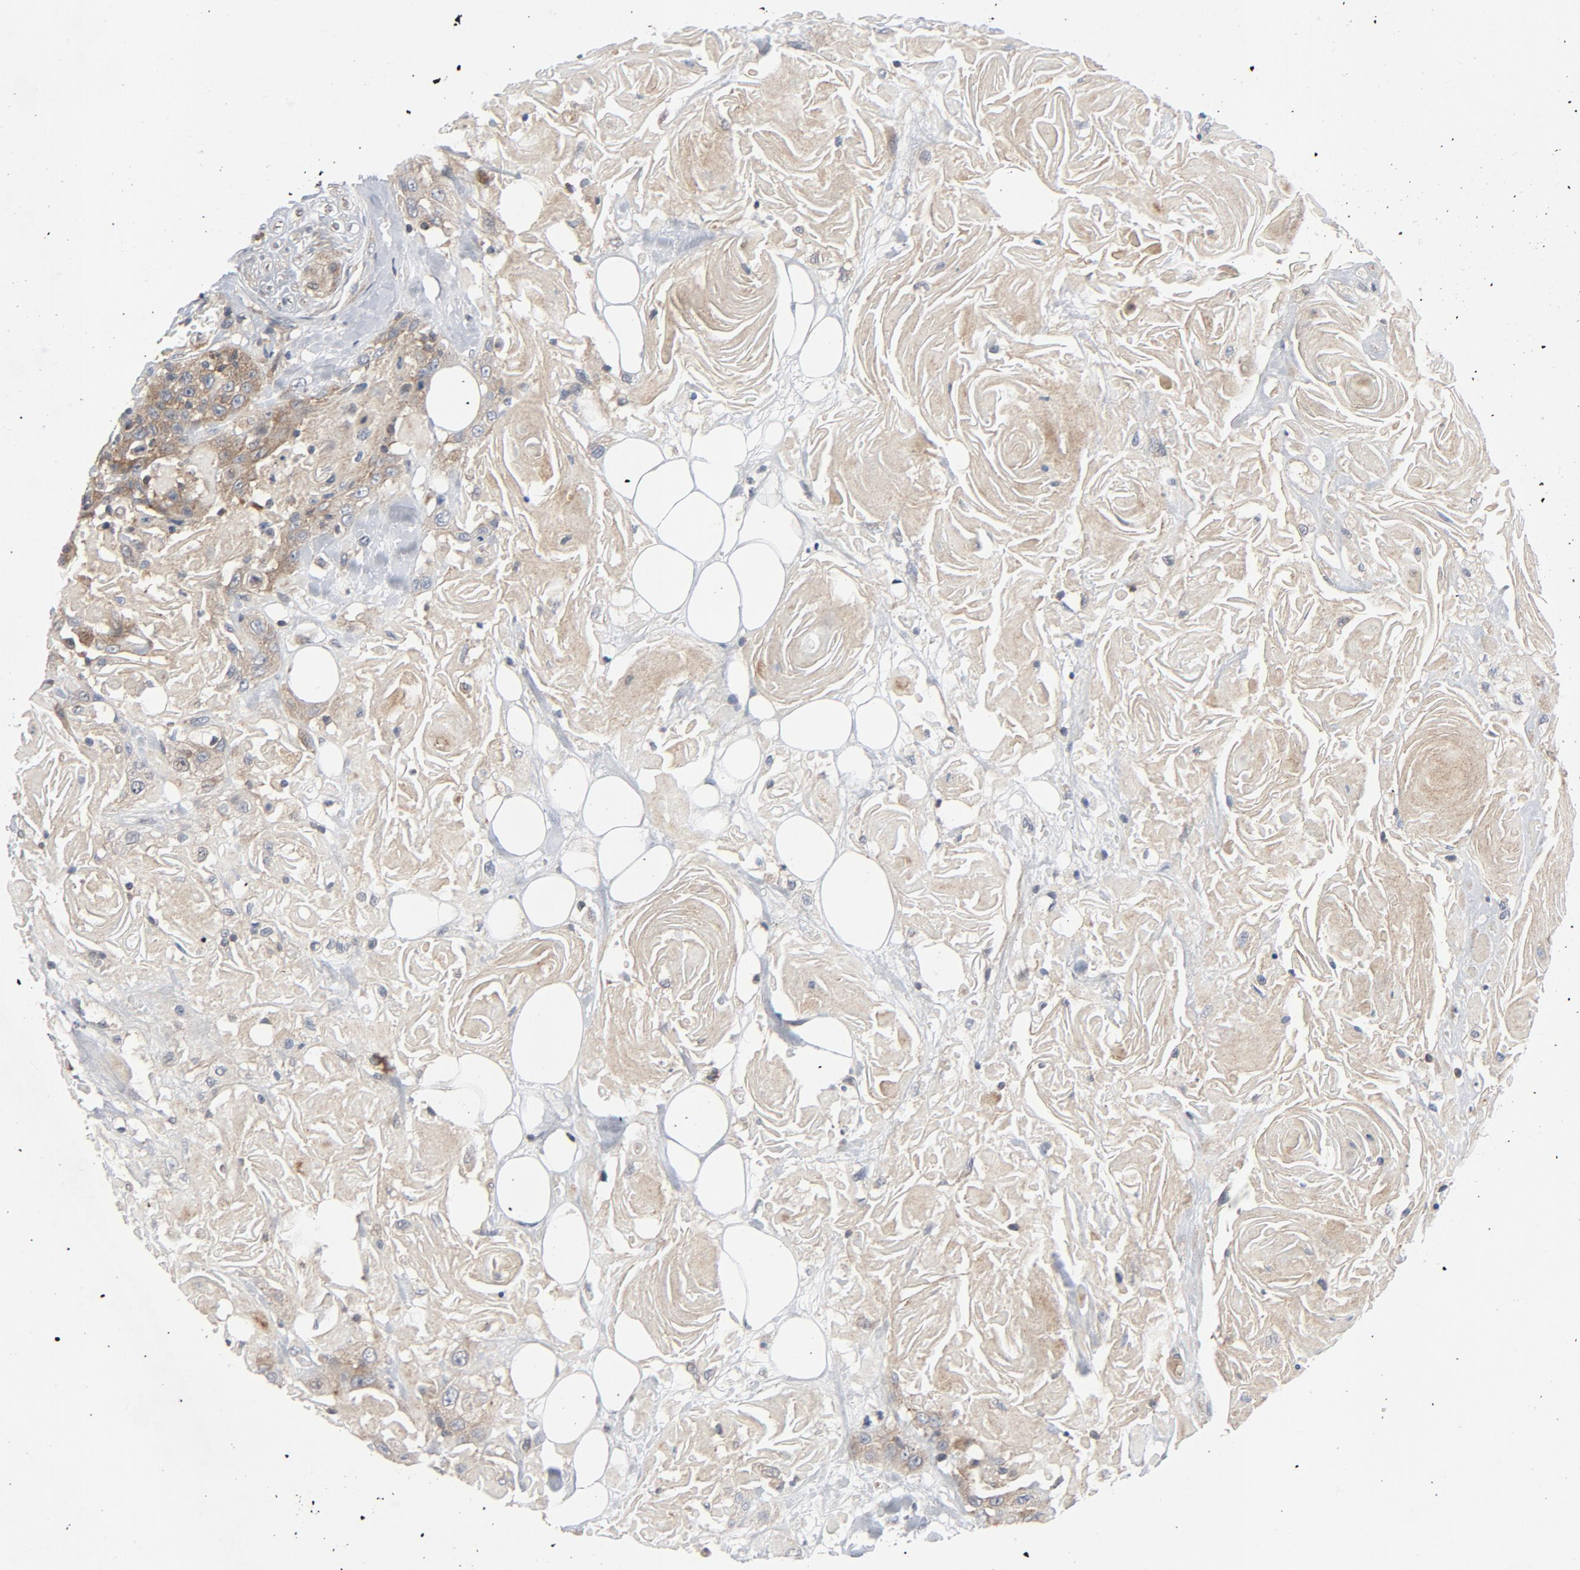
{"staining": {"intensity": "moderate", "quantity": ">75%", "location": "cytoplasmic/membranous"}, "tissue": "head and neck cancer", "cell_type": "Tumor cells", "image_type": "cancer", "snomed": [{"axis": "morphology", "description": "Squamous cell carcinoma, NOS"}, {"axis": "topography", "description": "Head-Neck"}], "caption": "A high-resolution photomicrograph shows IHC staining of head and neck cancer (squamous cell carcinoma), which displays moderate cytoplasmic/membranous expression in about >75% of tumor cells.", "gene": "TSG101", "patient": {"sex": "female", "age": 84}}